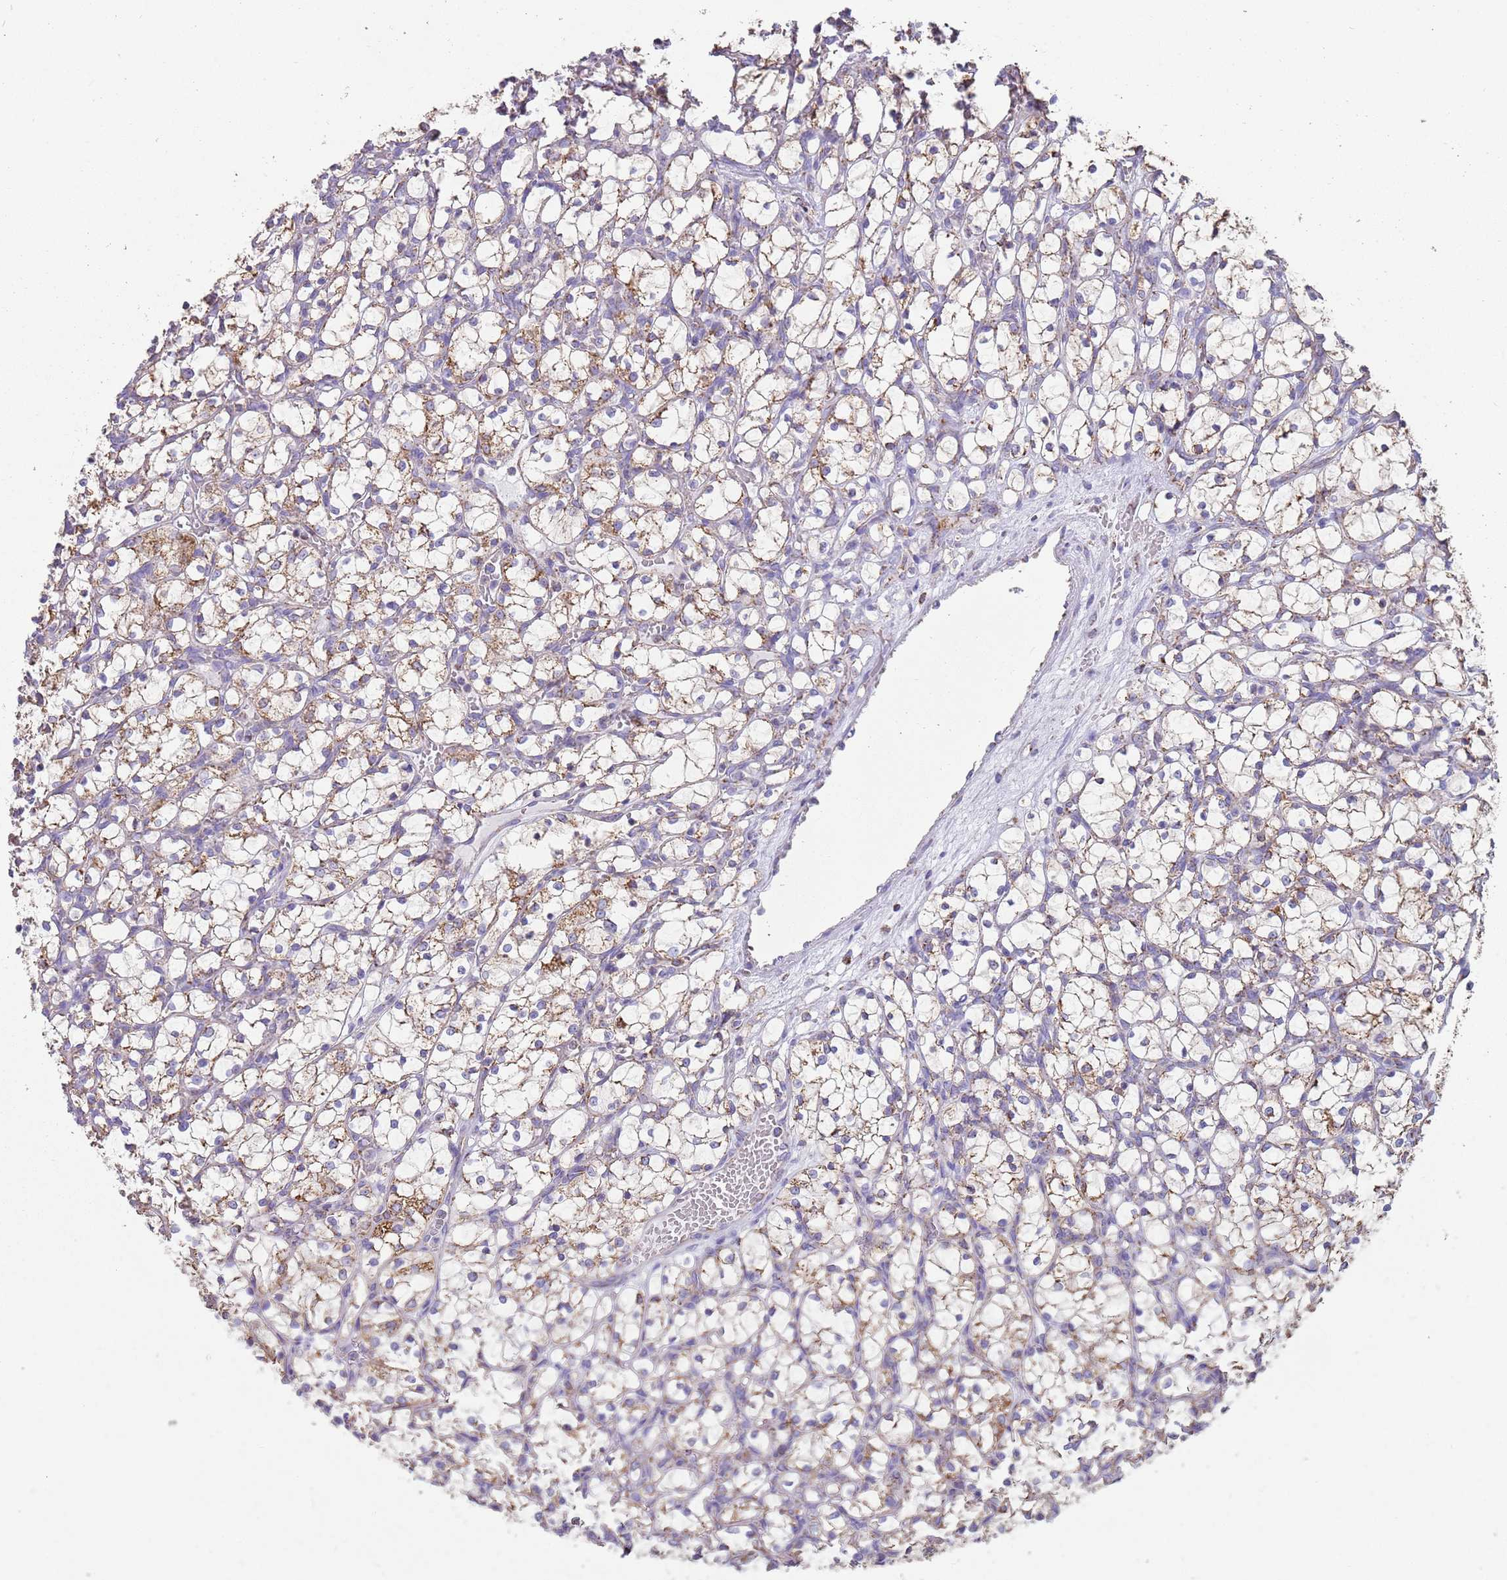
{"staining": {"intensity": "moderate", "quantity": "25%-75%", "location": "cytoplasmic/membranous"}, "tissue": "renal cancer", "cell_type": "Tumor cells", "image_type": "cancer", "snomed": [{"axis": "morphology", "description": "Adenocarcinoma, NOS"}, {"axis": "topography", "description": "Kidney"}], "caption": "High-power microscopy captured an IHC image of renal cancer, revealing moderate cytoplasmic/membranous expression in approximately 25%-75% of tumor cells. The staining was performed using DAB to visualize the protein expression in brown, while the nuclei were stained in blue with hematoxylin (Magnification: 20x).", "gene": "TTLL1", "patient": {"sex": "female", "age": 69}}